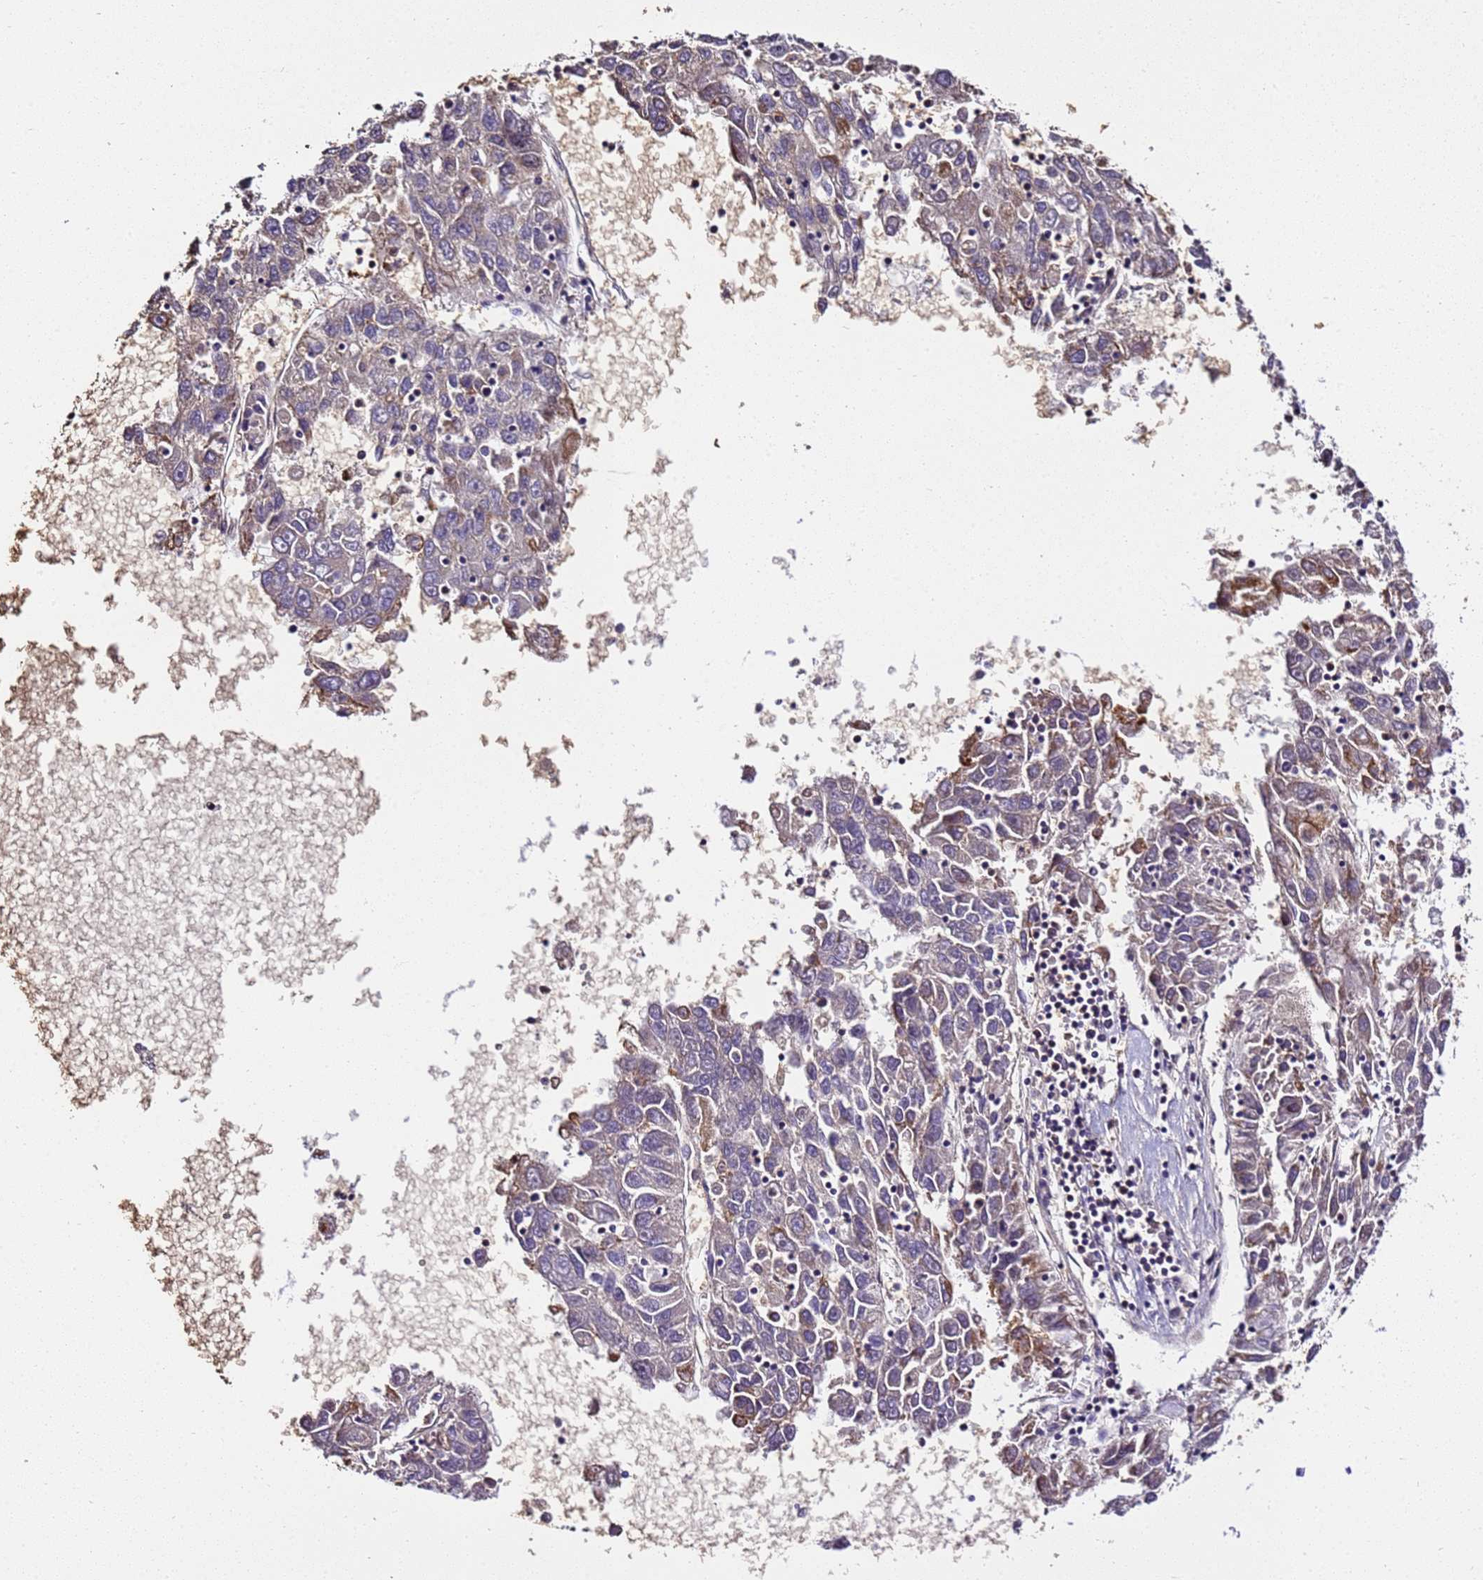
{"staining": {"intensity": "moderate", "quantity": "<25%", "location": "cytoplasmic/membranous"}, "tissue": "liver cancer", "cell_type": "Tumor cells", "image_type": "cancer", "snomed": [{"axis": "morphology", "description": "Carcinoma, Hepatocellular, NOS"}, {"axis": "topography", "description": "Liver"}], "caption": "Human liver cancer stained for a protein (brown) demonstrates moderate cytoplasmic/membranous positive staining in about <25% of tumor cells.", "gene": "LRRIQ1", "patient": {"sex": "male", "age": 49}}